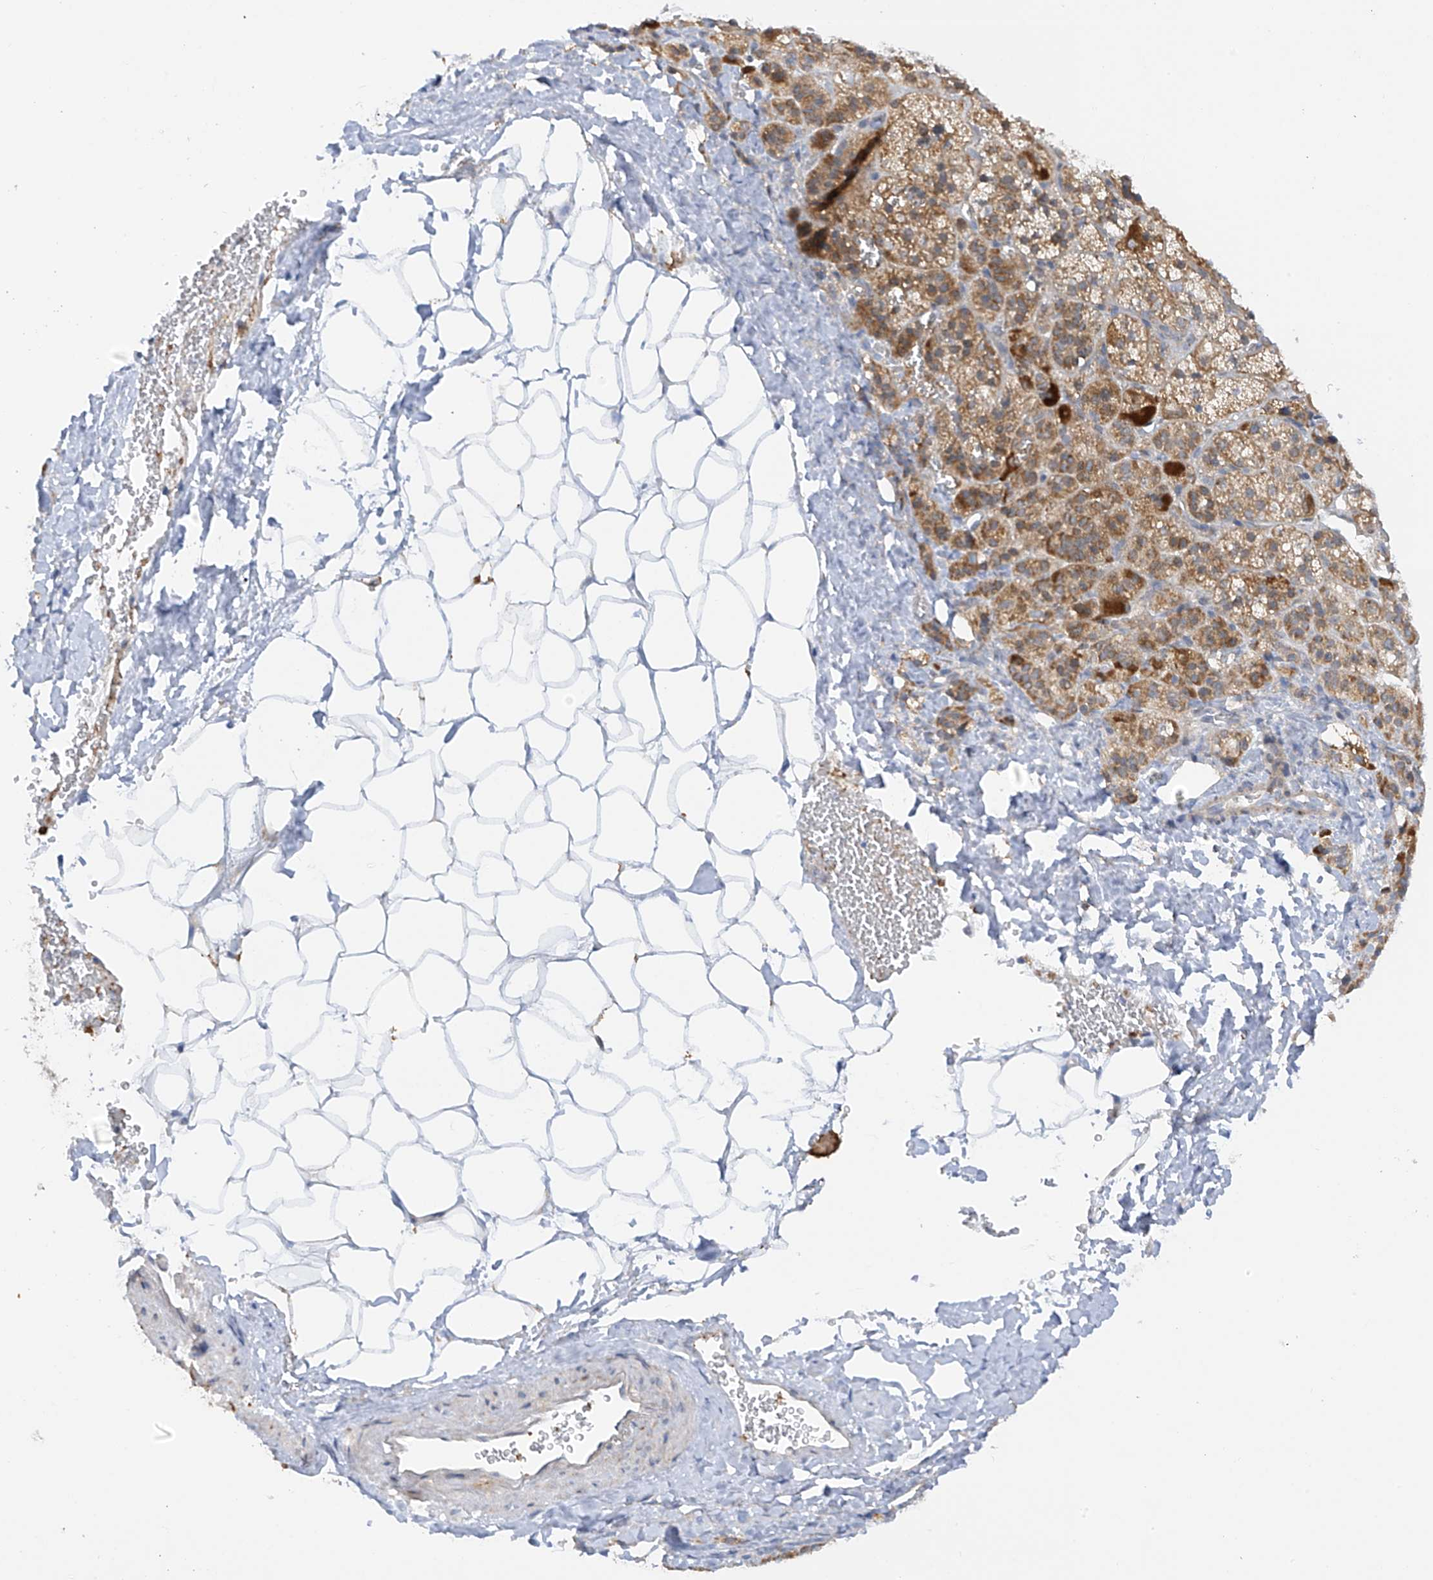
{"staining": {"intensity": "moderate", "quantity": "25%-75%", "location": "cytoplasmic/membranous"}, "tissue": "adrenal gland", "cell_type": "Glandular cells", "image_type": "normal", "snomed": [{"axis": "morphology", "description": "Normal tissue, NOS"}, {"axis": "topography", "description": "Adrenal gland"}], "caption": "Adrenal gland stained with immunohistochemistry demonstrates moderate cytoplasmic/membranous staining in about 25%-75% of glandular cells.", "gene": "METTL18", "patient": {"sex": "female", "age": 57}}